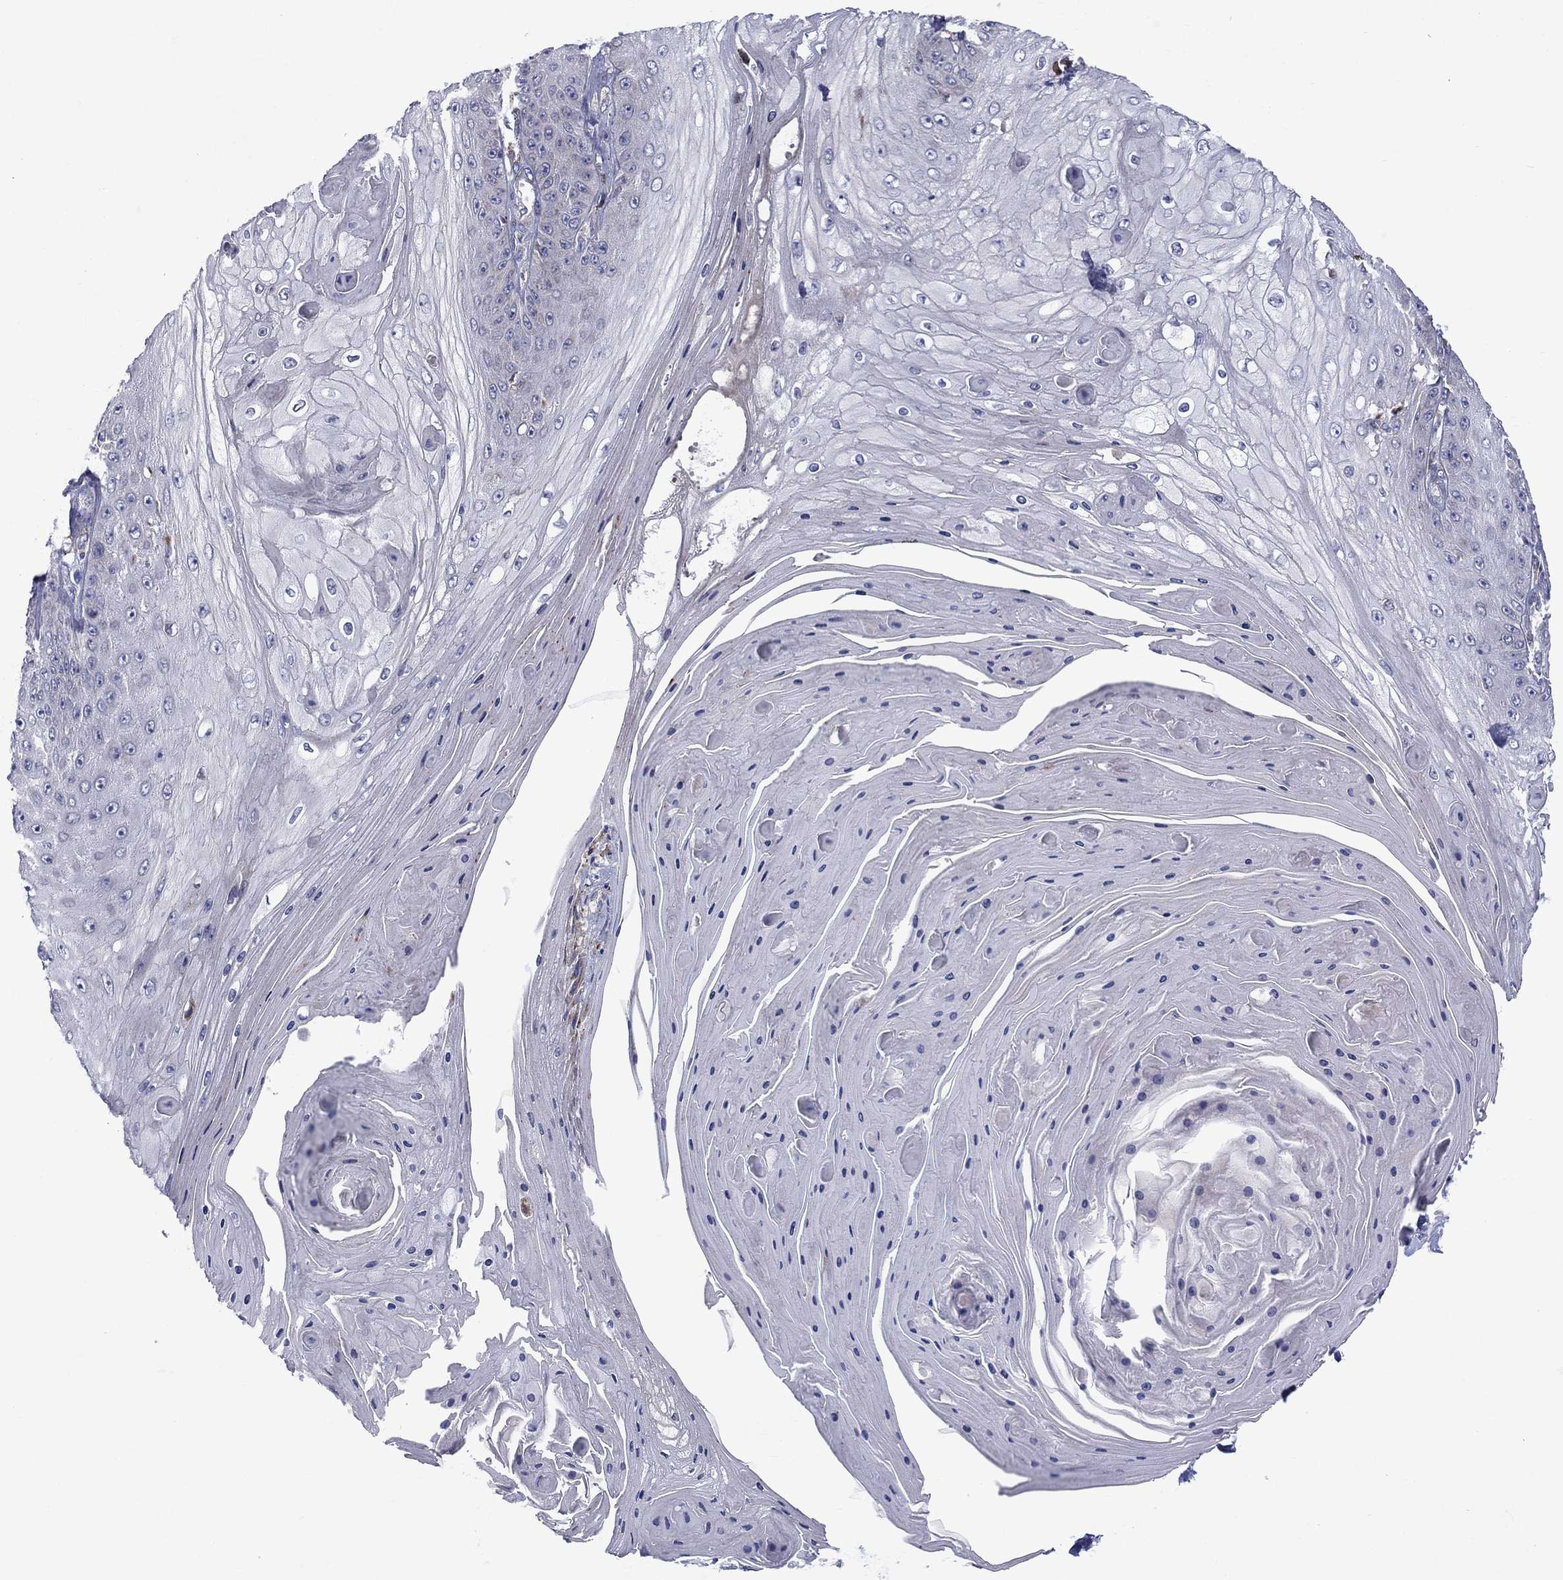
{"staining": {"intensity": "negative", "quantity": "none", "location": "none"}, "tissue": "skin cancer", "cell_type": "Tumor cells", "image_type": "cancer", "snomed": [{"axis": "morphology", "description": "Squamous cell carcinoma, NOS"}, {"axis": "topography", "description": "Skin"}], "caption": "Immunohistochemistry image of neoplastic tissue: human skin squamous cell carcinoma stained with DAB (3,3'-diaminobenzidine) shows no significant protein positivity in tumor cells.", "gene": "ASNS", "patient": {"sex": "male", "age": 70}}